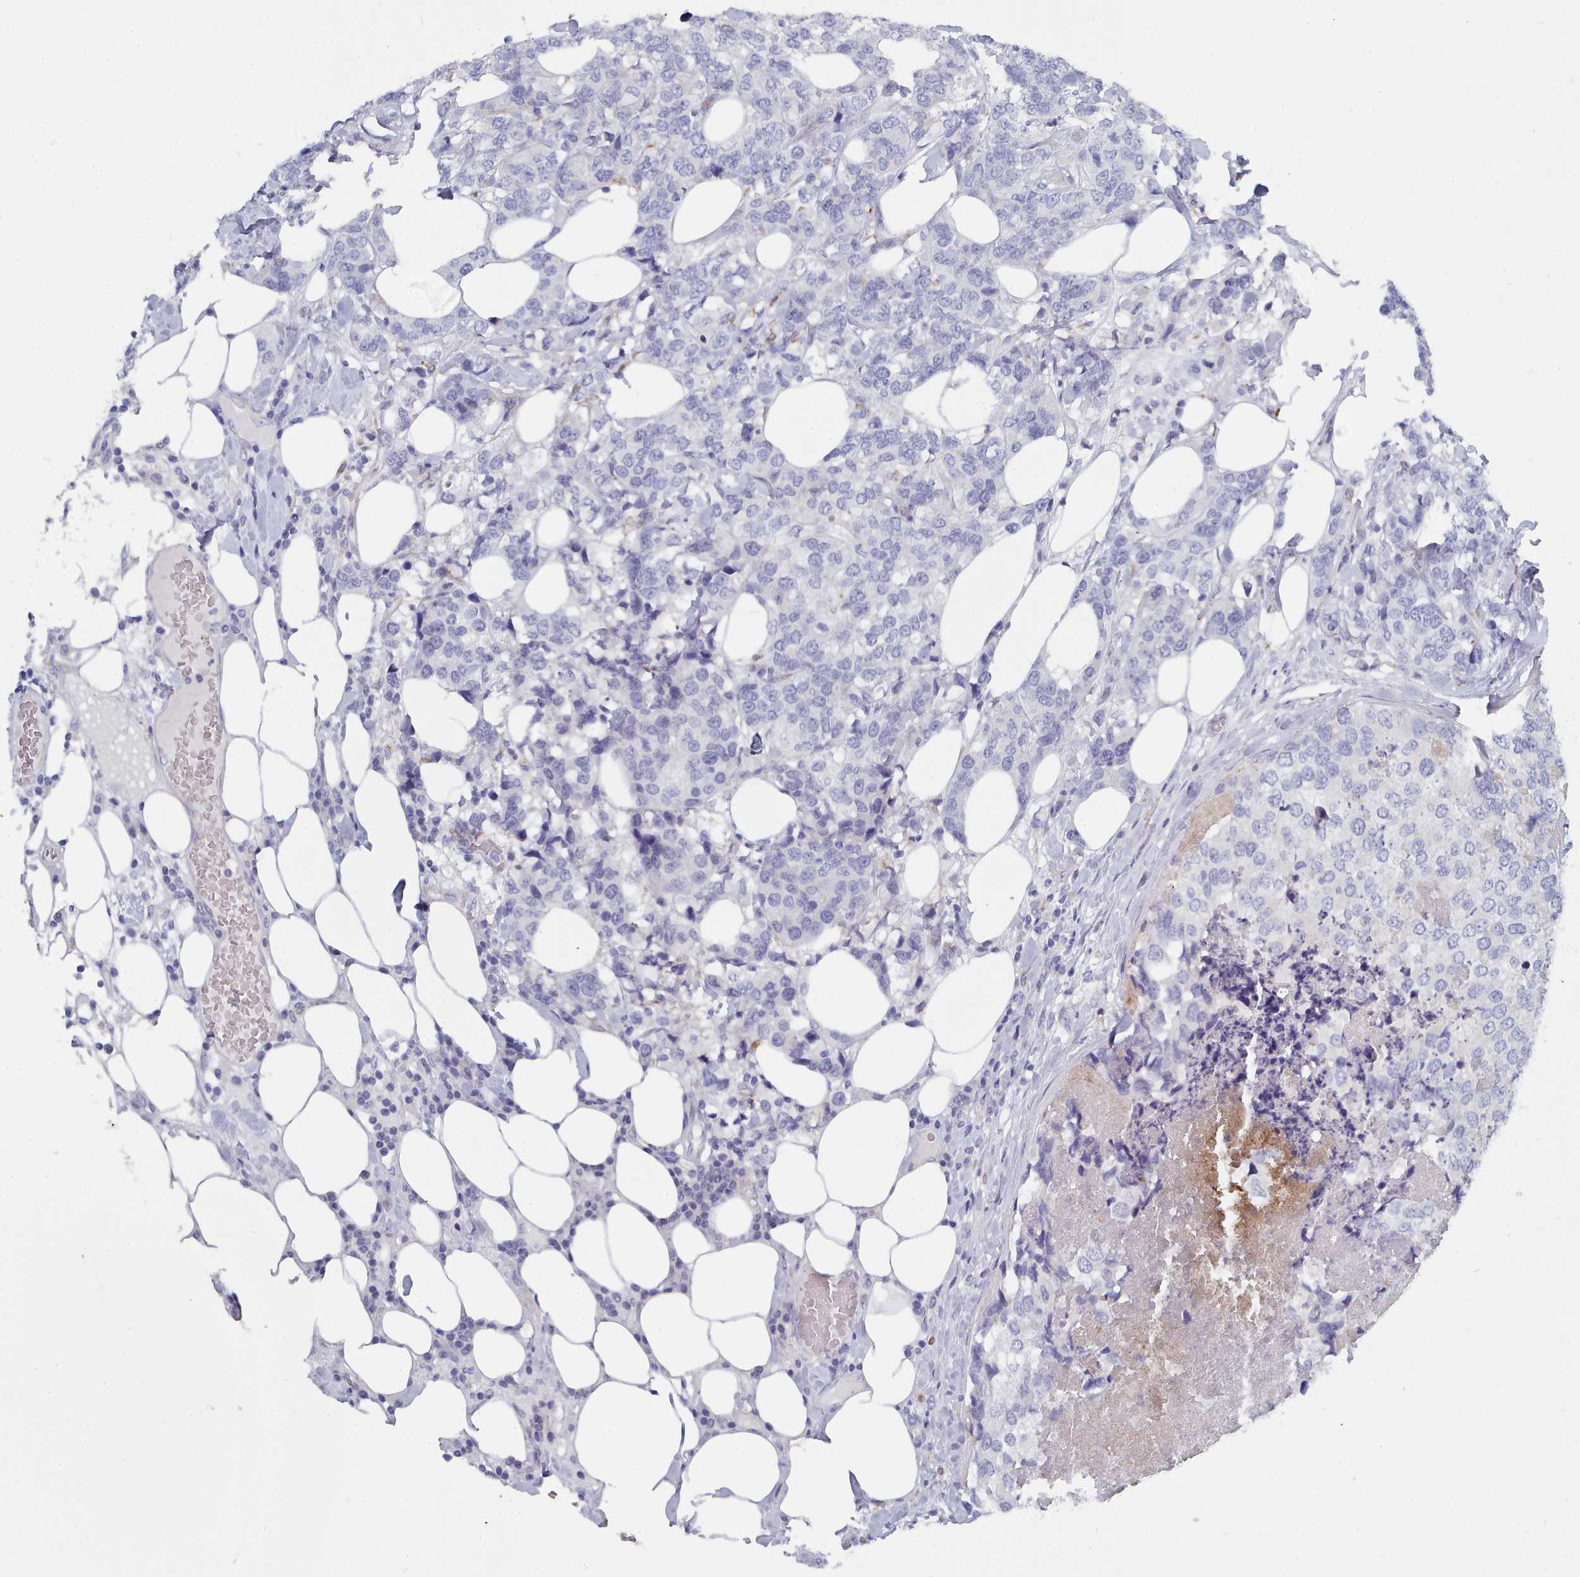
{"staining": {"intensity": "negative", "quantity": "none", "location": "none"}, "tissue": "breast cancer", "cell_type": "Tumor cells", "image_type": "cancer", "snomed": [{"axis": "morphology", "description": "Lobular carcinoma"}, {"axis": "topography", "description": "Breast"}], "caption": "This is an immunohistochemistry (IHC) histopathology image of breast cancer. There is no positivity in tumor cells.", "gene": "PDE4C", "patient": {"sex": "female", "age": 59}}